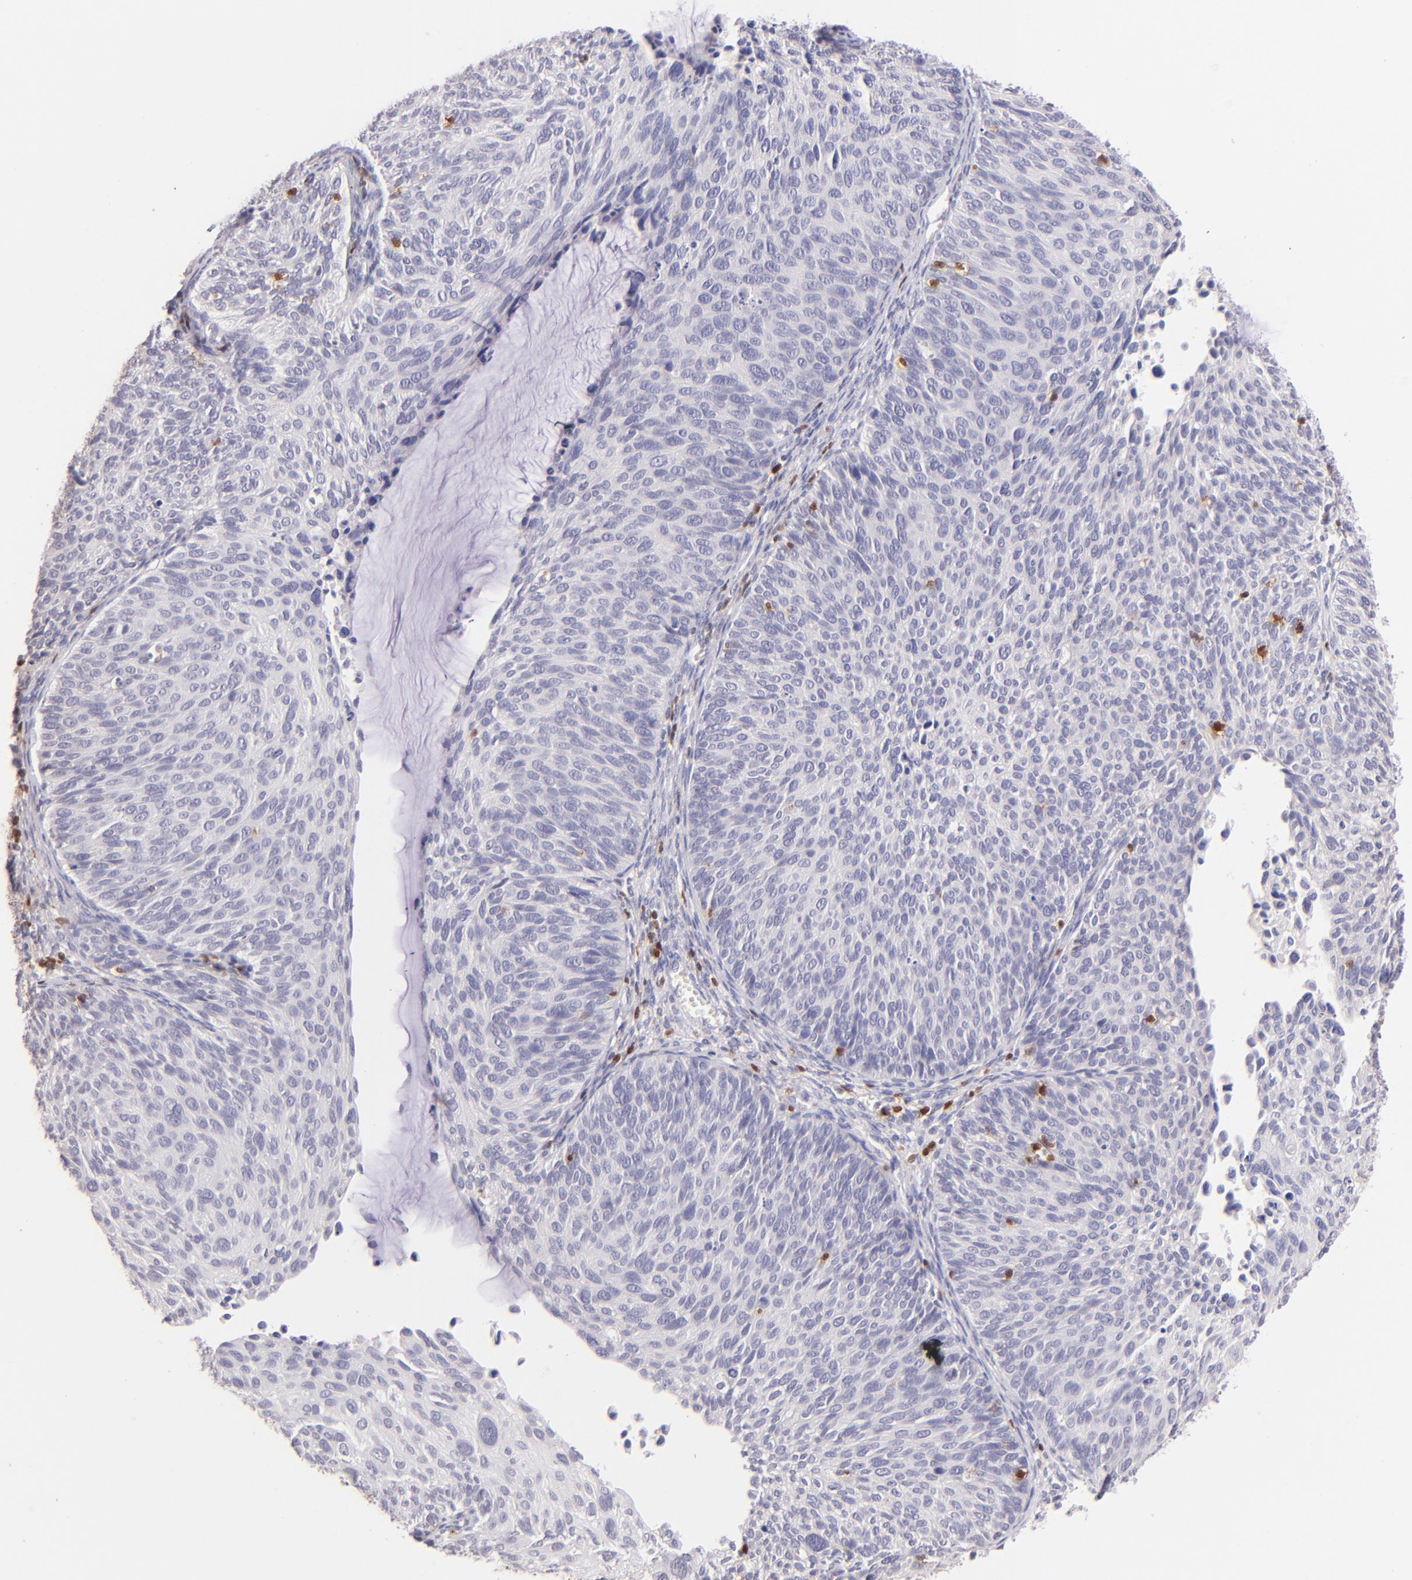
{"staining": {"intensity": "negative", "quantity": "none", "location": "none"}, "tissue": "cervical cancer", "cell_type": "Tumor cells", "image_type": "cancer", "snomed": [{"axis": "morphology", "description": "Squamous cell carcinoma, NOS"}, {"axis": "topography", "description": "Cervix"}], "caption": "Immunohistochemistry of squamous cell carcinoma (cervical) exhibits no staining in tumor cells.", "gene": "ZAP70", "patient": {"sex": "female", "age": 36}}